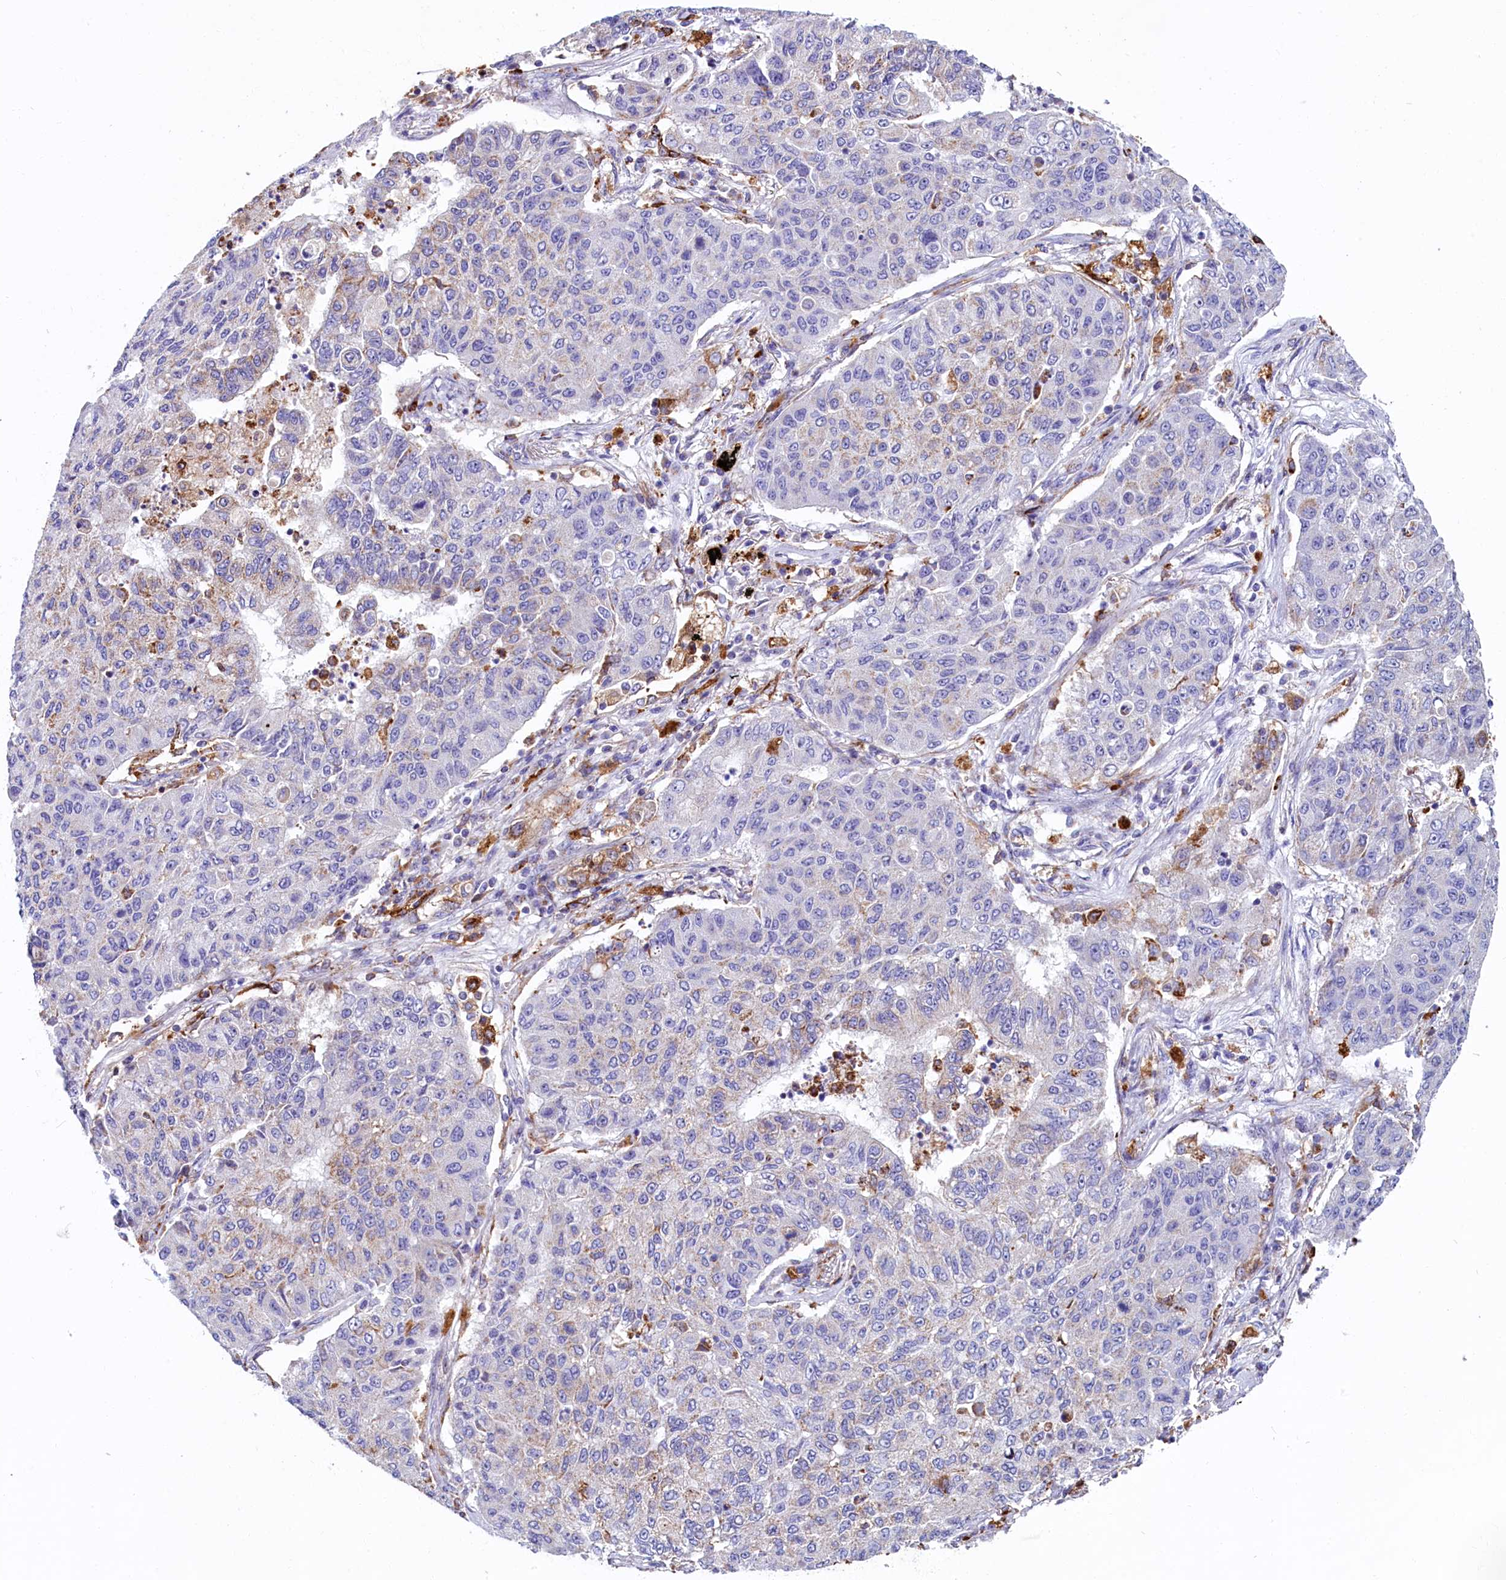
{"staining": {"intensity": "negative", "quantity": "none", "location": "none"}, "tissue": "lung cancer", "cell_type": "Tumor cells", "image_type": "cancer", "snomed": [{"axis": "morphology", "description": "Squamous cell carcinoma, NOS"}, {"axis": "topography", "description": "Lung"}], "caption": "Immunohistochemical staining of lung cancer exhibits no significant positivity in tumor cells. Nuclei are stained in blue.", "gene": "IL20RA", "patient": {"sex": "male", "age": 74}}